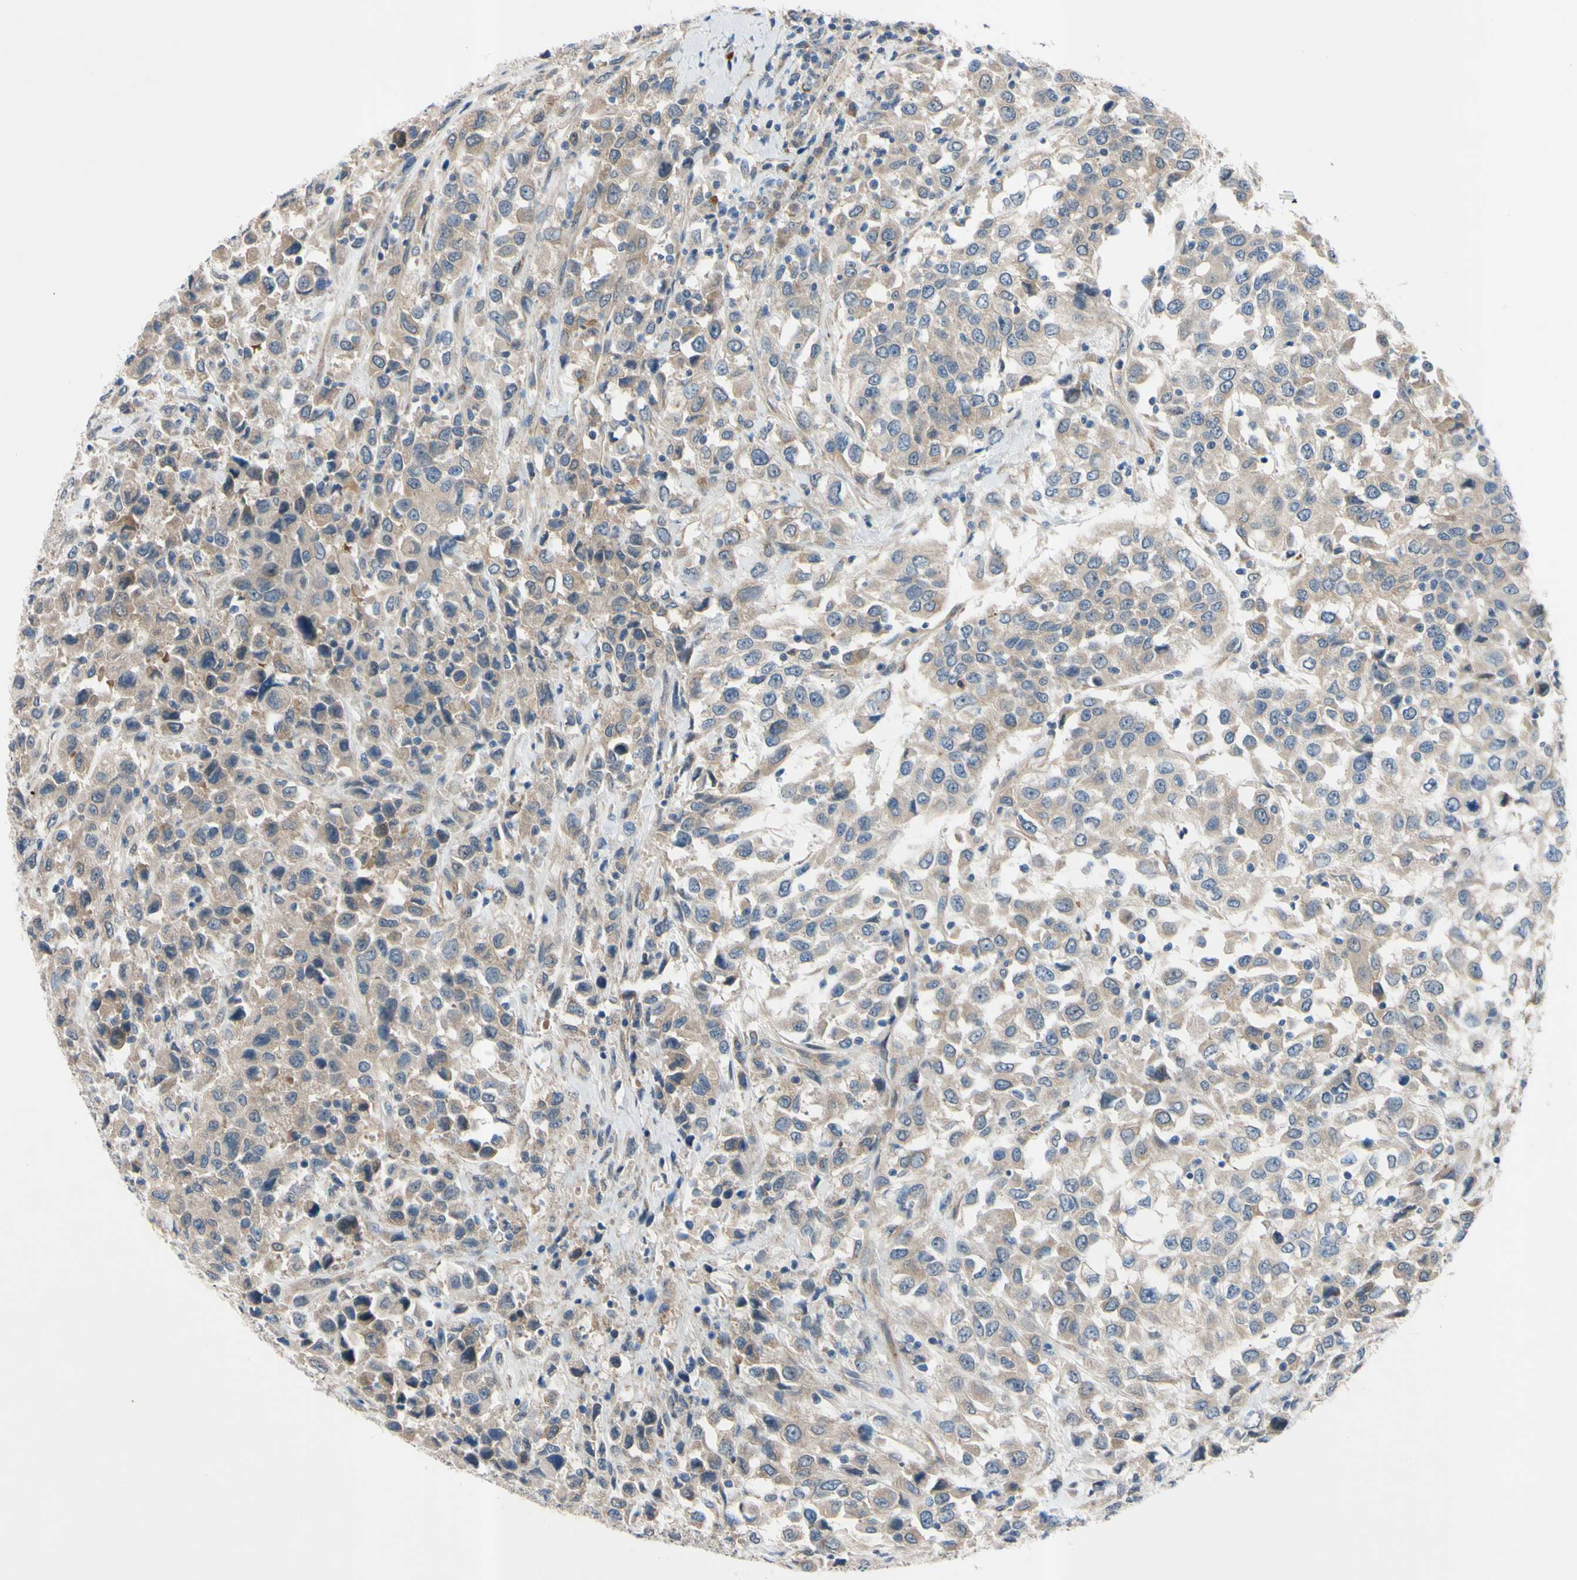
{"staining": {"intensity": "weak", "quantity": "25%-75%", "location": "cytoplasmic/membranous"}, "tissue": "urothelial cancer", "cell_type": "Tumor cells", "image_type": "cancer", "snomed": [{"axis": "morphology", "description": "Urothelial carcinoma, High grade"}, {"axis": "topography", "description": "Urinary bladder"}], "caption": "Immunohistochemical staining of human urothelial cancer reveals low levels of weak cytoplasmic/membranous protein expression in approximately 25%-75% of tumor cells.", "gene": "SVIL", "patient": {"sex": "female", "age": 80}}